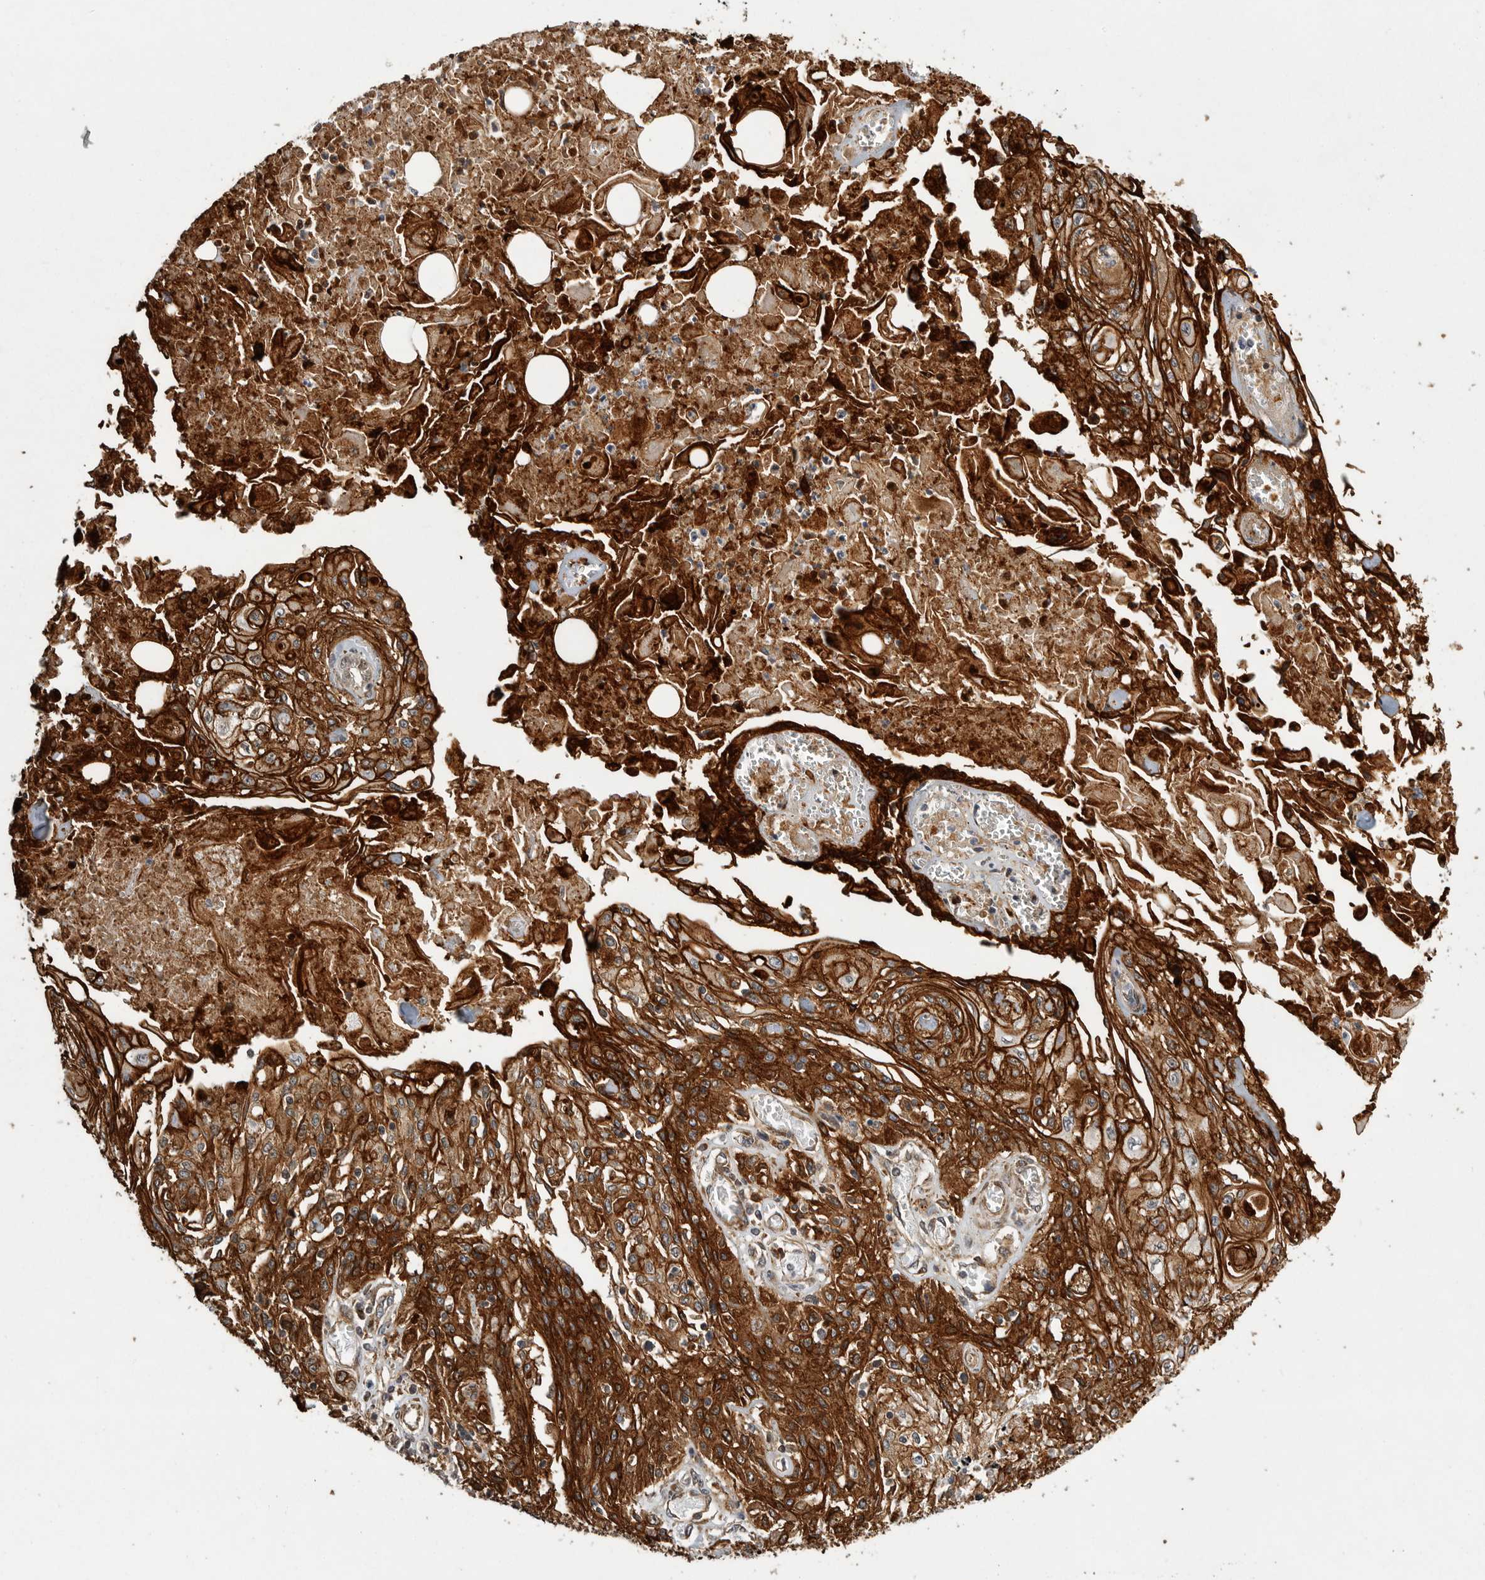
{"staining": {"intensity": "strong", "quantity": ">75%", "location": "cytoplasmic/membranous"}, "tissue": "skin cancer", "cell_type": "Tumor cells", "image_type": "cancer", "snomed": [{"axis": "morphology", "description": "Squamous cell carcinoma, NOS"}, {"axis": "morphology", "description": "Squamous cell carcinoma, metastatic, NOS"}, {"axis": "topography", "description": "Skin"}, {"axis": "topography", "description": "Lymph node"}], "caption": "Skin metastatic squamous cell carcinoma stained with a brown dye reveals strong cytoplasmic/membranous positive positivity in about >75% of tumor cells.", "gene": "NECTIN1", "patient": {"sex": "male", "age": 75}}